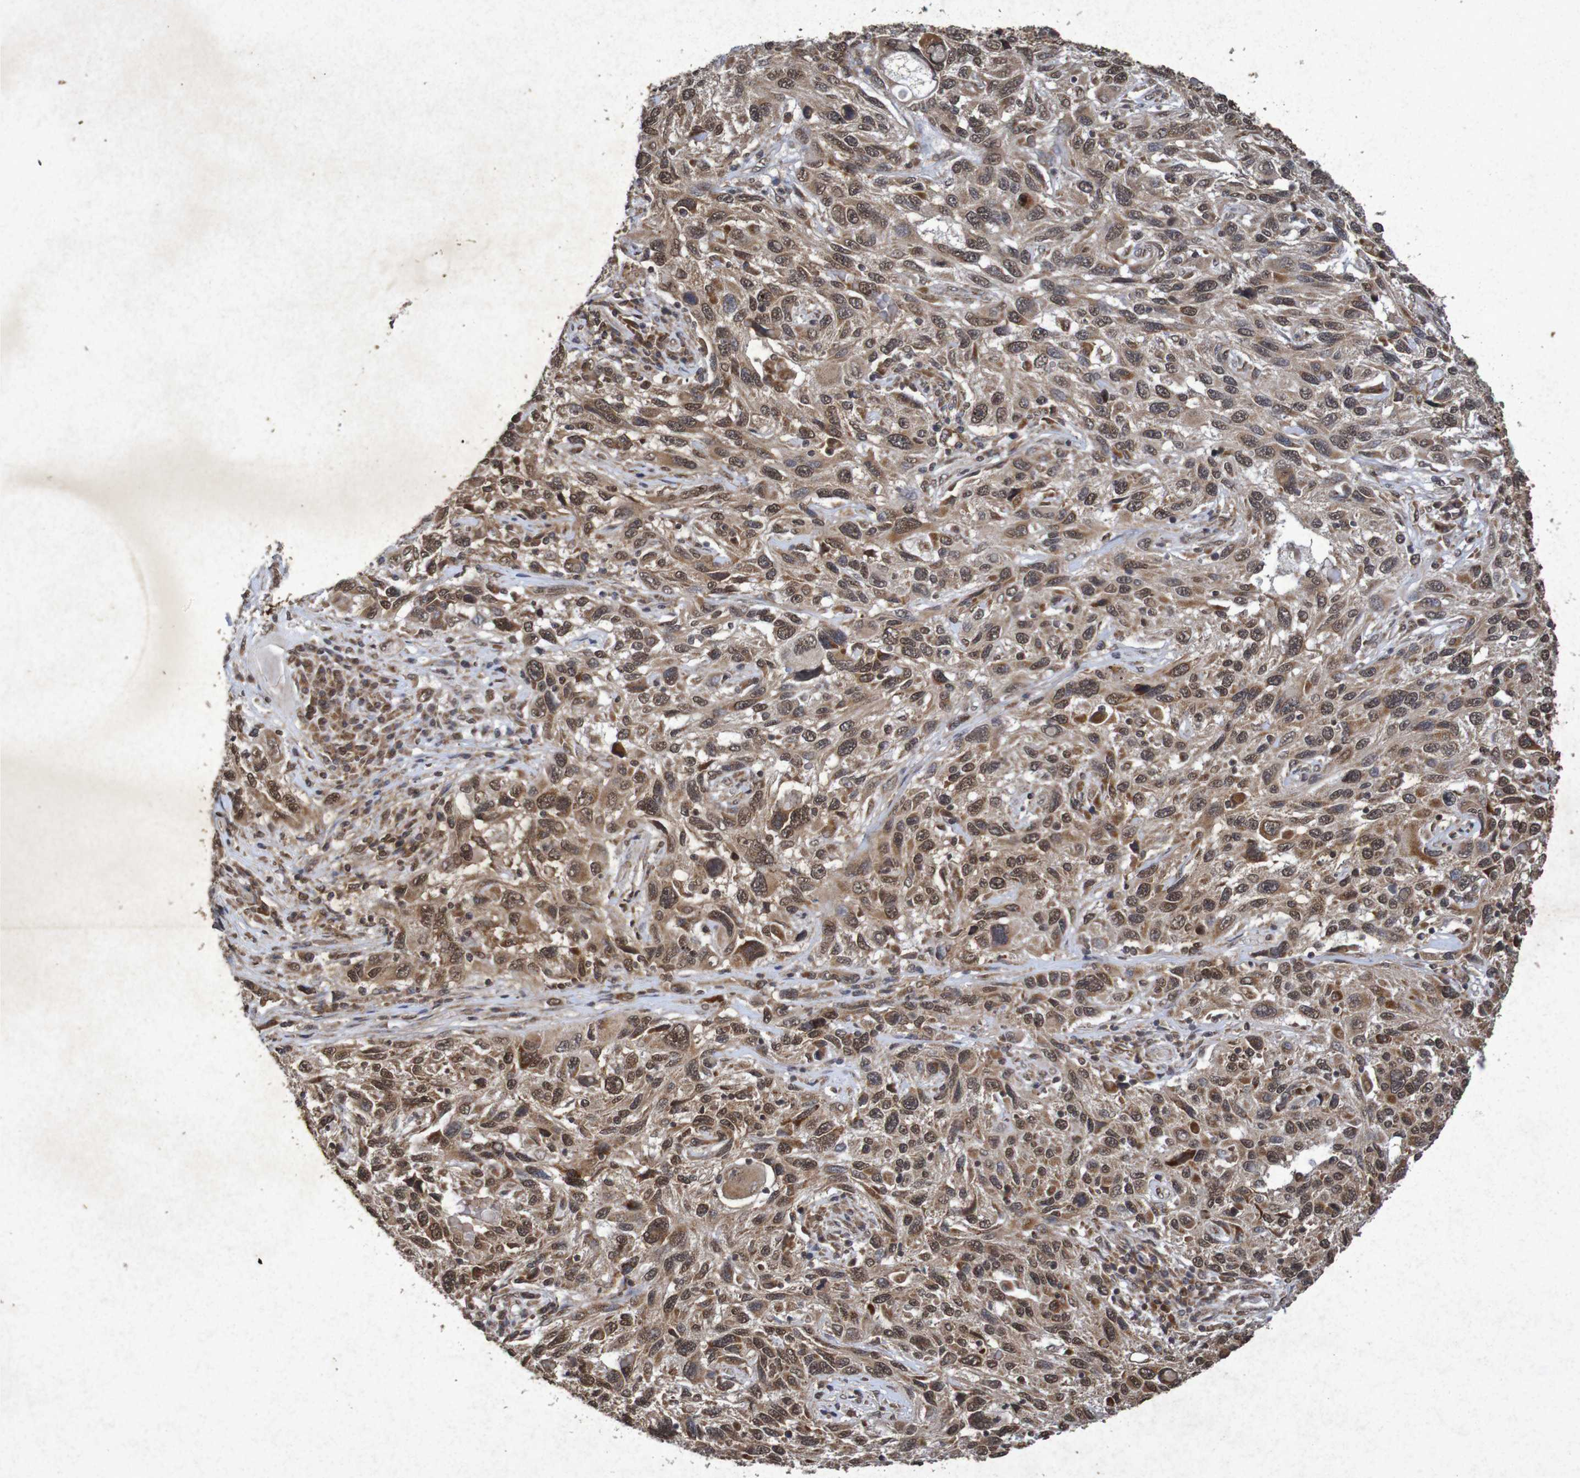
{"staining": {"intensity": "moderate", "quantity": ">75%", "location": "cytoplasmic/membranous,nuclear"}, "tissue": "melanoma", "cell_type": "Tumor cells", "image_type": "cancer", "snomed": [{"axis": "morphology", "description": "Malignant melanoma, NOS"}, {"axis": "topography", "description": "Skin"}], "caption": "Tumor cells exhibit medium levels of moderate cytoplasmic/membranous and nuclear positivity in approximately >75% of cells in malignant melanoma. Immunohistochemistry stains the protein in brown and the nuclei are stained blue.", "gene": "GUCY1A2", "patient": {"sex": "male", "age": 53}}